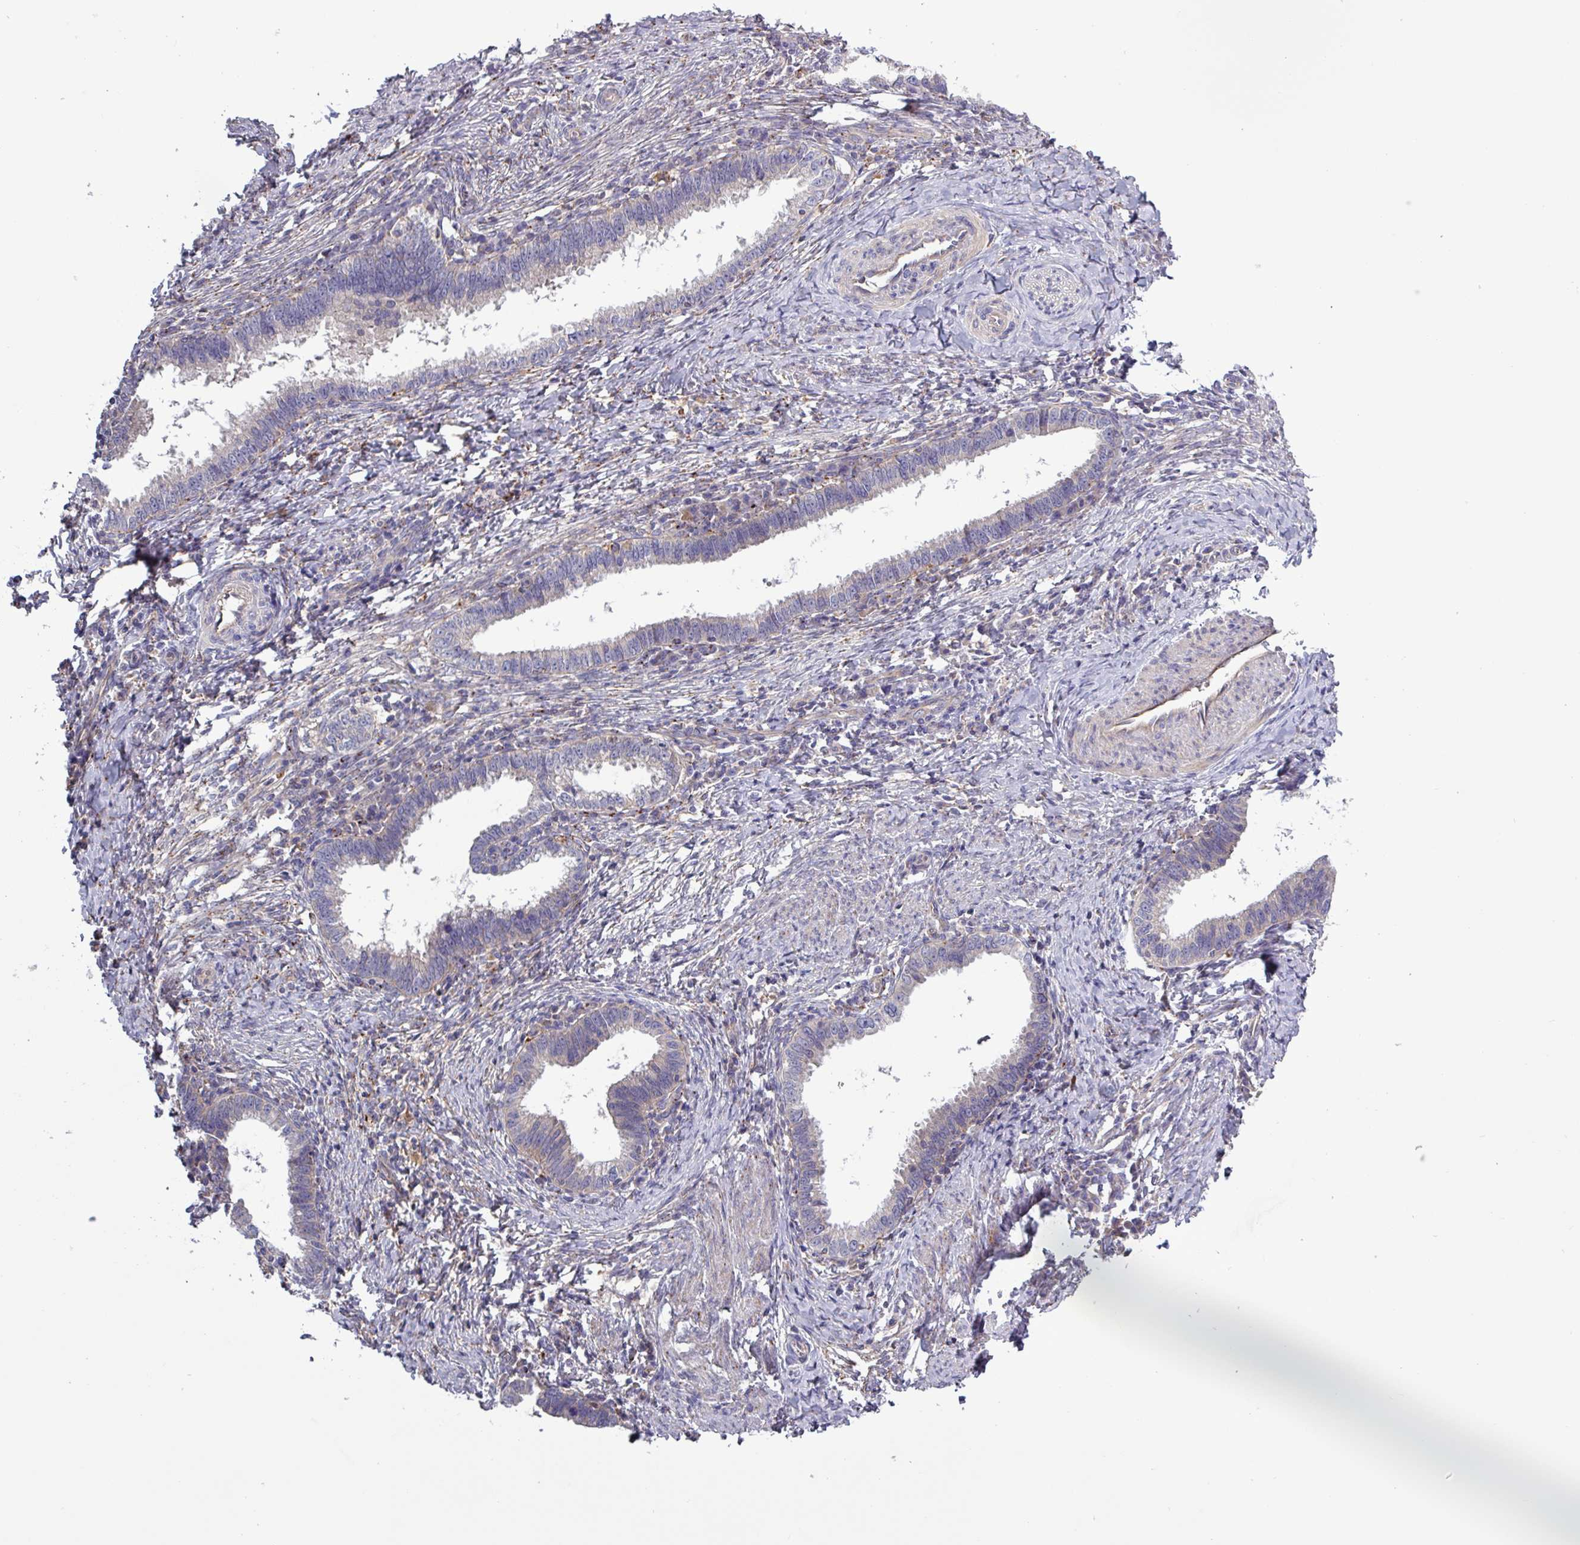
{"staining": {"intensity": "negative", "quantity": "none", "location": "none"}, "tissue": "cervical cancer", "cell_type": "Tumor cells", "image_type": "cancer", "snomed": [{"axis": "morphology", "description": "Adenocarcinoma, NOS"}, {"axis": "topography", "description": "Cervix"}], "caption": "Immunohistochemical staining of adenocarcinoma (cervical) exhibits no significant positivity in tumor cells.", "gene": "PLIN2", "patient": {"sex": "female", "age": 36}}